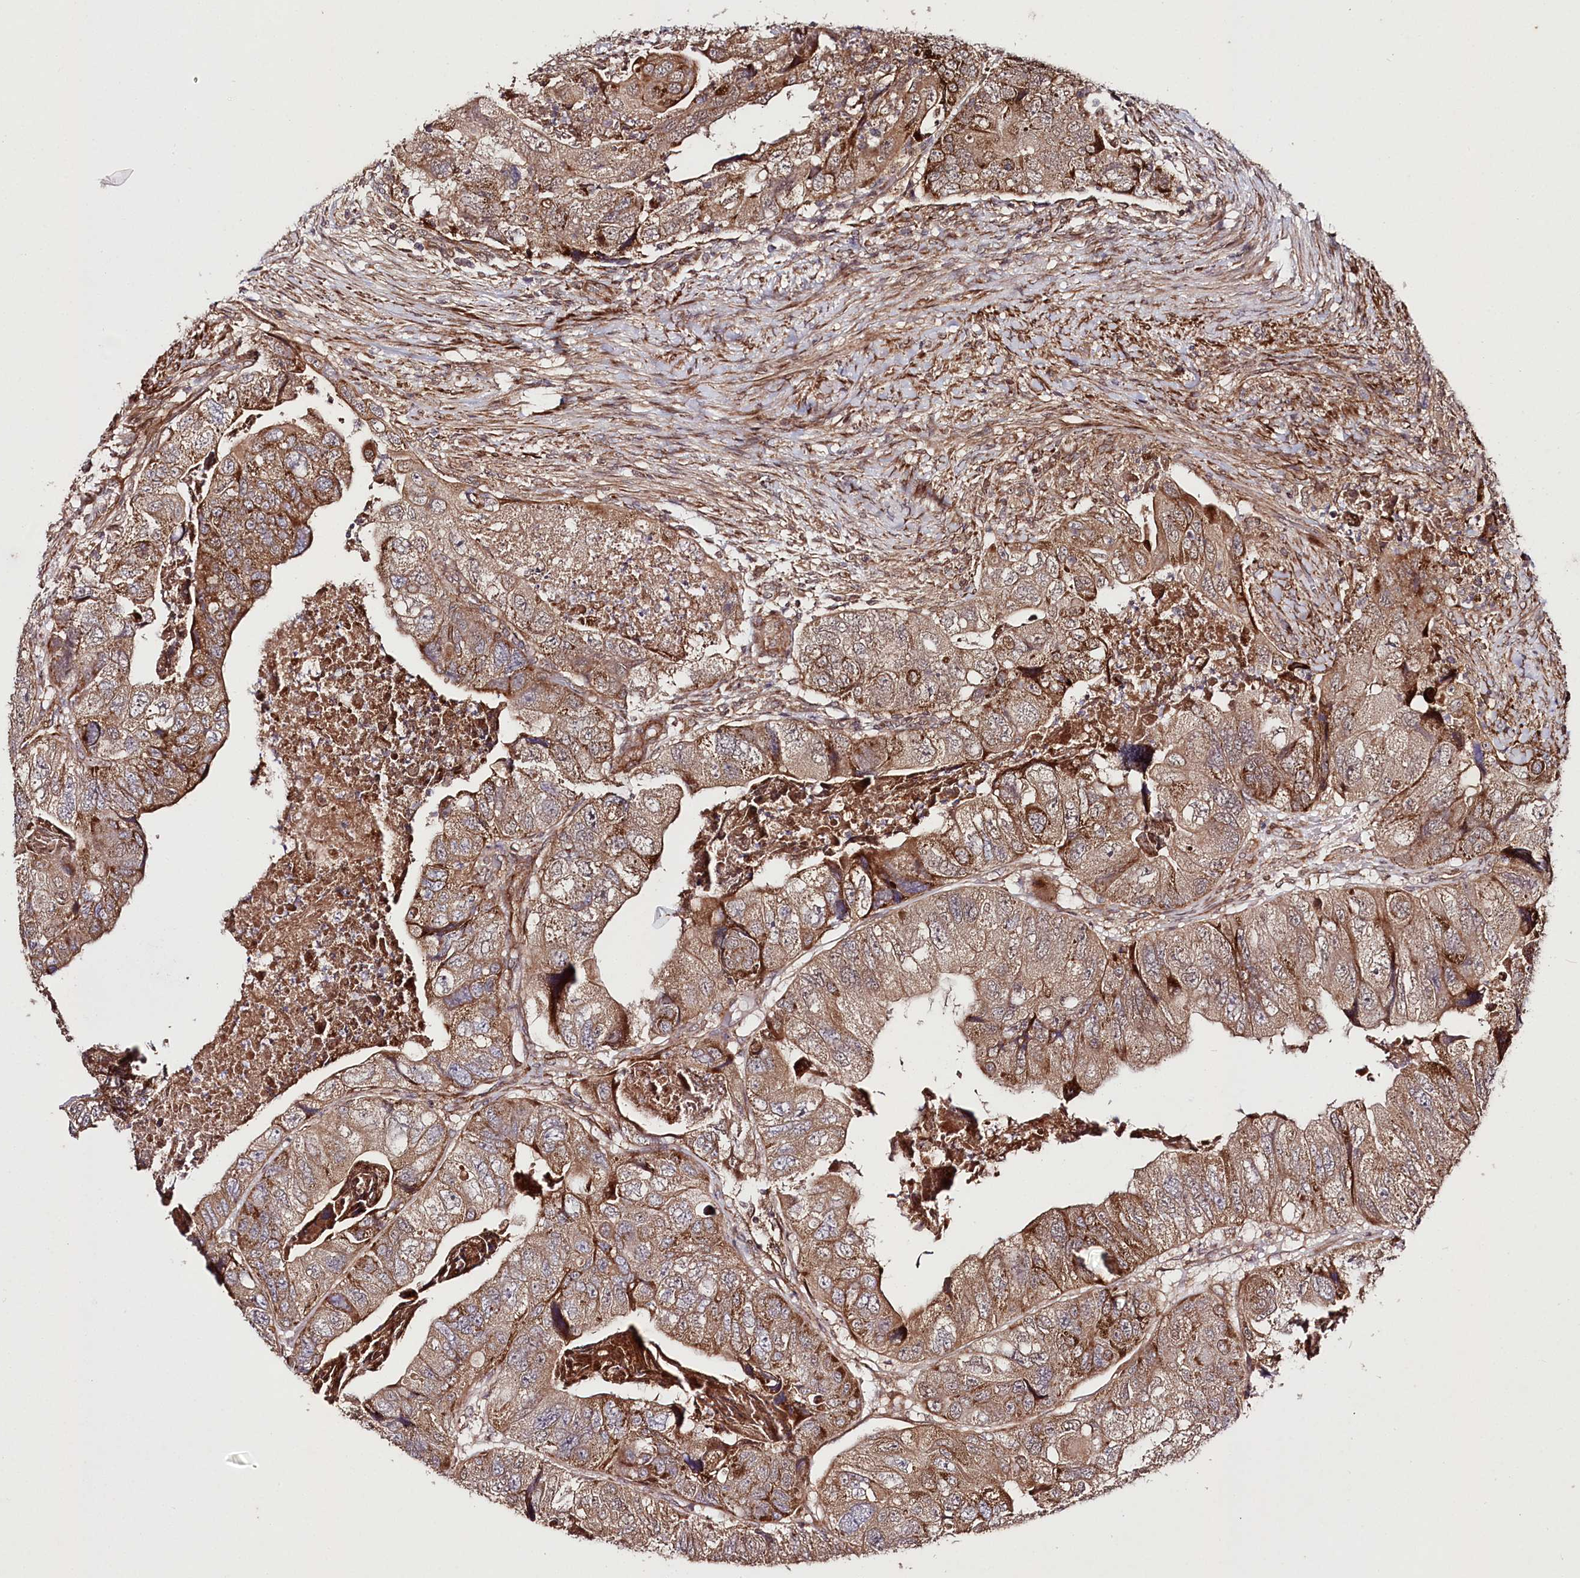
{"staining": {"intensity": "moderate", "quantity": ">75%", "location": "cytoplasmic/membranous"}, "tissue": "colorectal cancer", "cell_type": "Tumor cells", "image_type": "cancer", "snomed": [{"axis": "morphology", "description": "Adenocarcinoma, NOS"}, {"axis": "topography", "description": "Rectum"}], "caption": "A histopathology image showing moderate cytoplasmic/membranous expression in about >75% of tumor cells in colorectal cancer, as visualized by brown immunohistochemical staining.", "gene": "PHLDB1", "patient": {"sex": "male", "age": 63}}